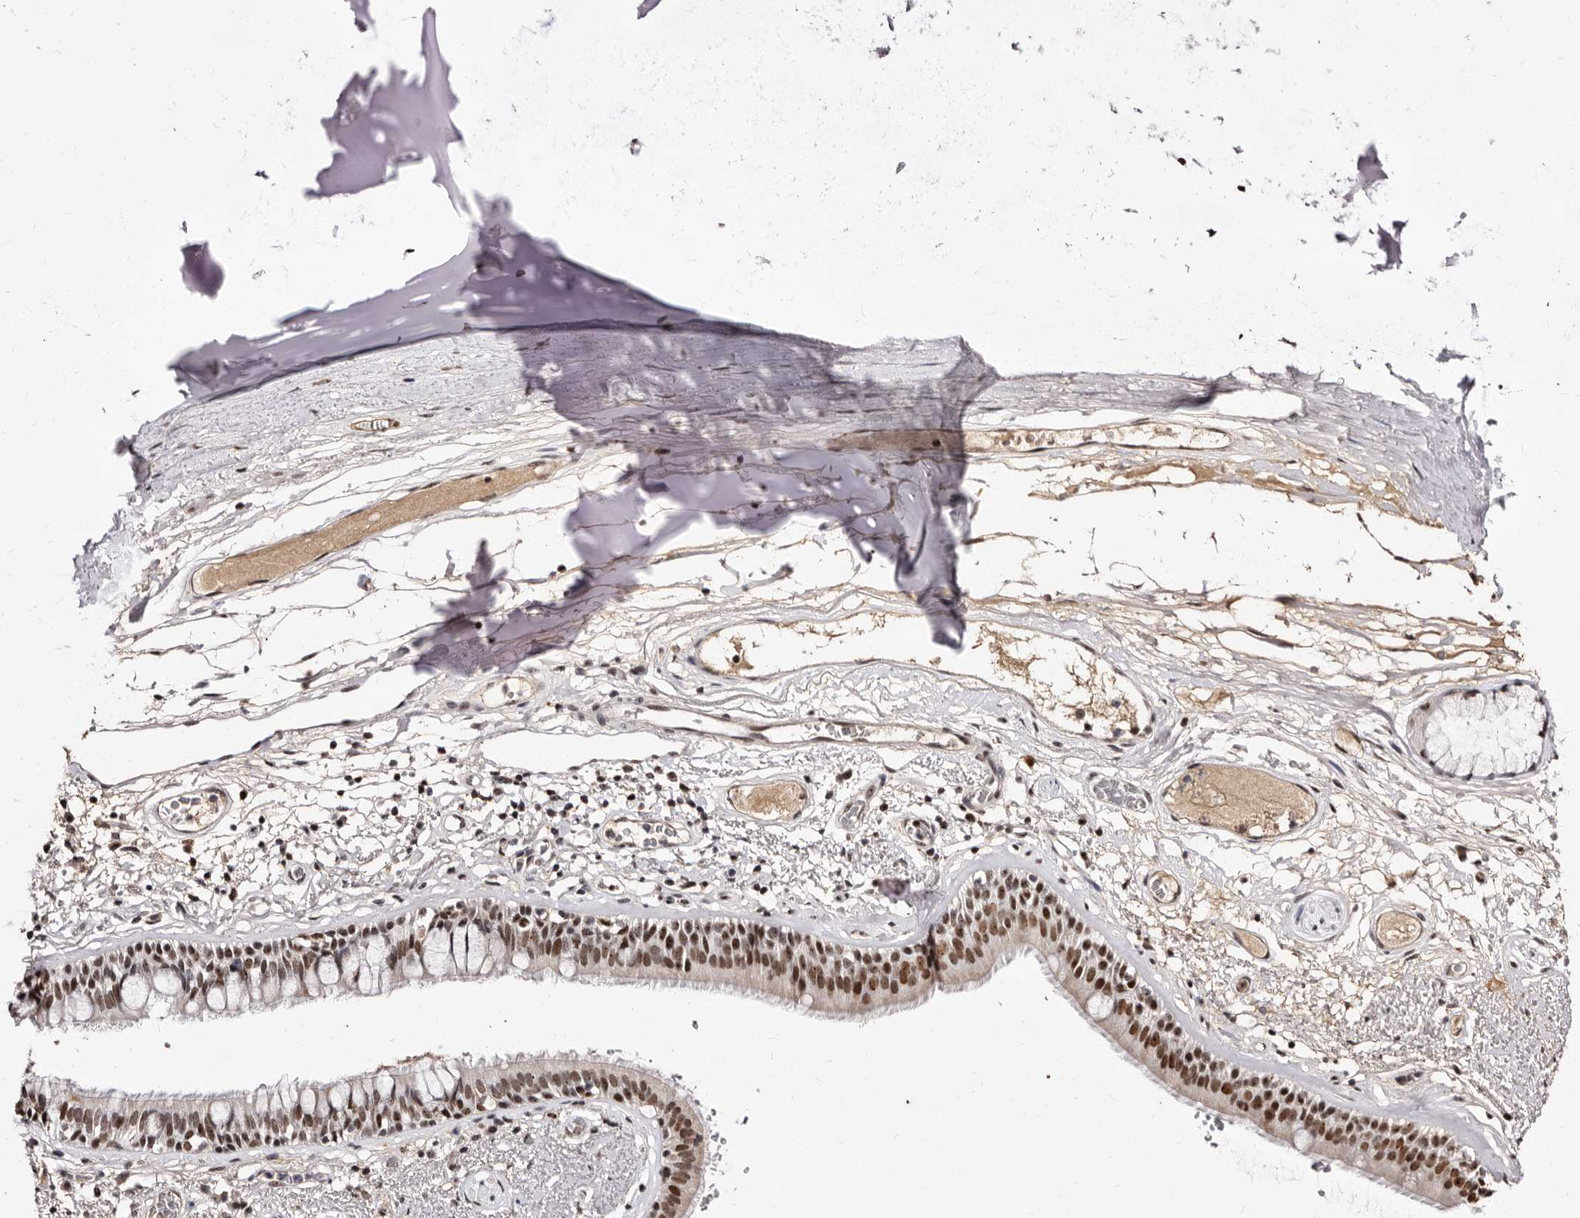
{"staining": {"intensity": "strong", "quantity": ">75%", "location": "cytoplasmic/membranous,nuclear"}, "tissue": "adipose tissue", "cell_type": "Adipocytes", "image_type": "normal", "snomed": [{"axis": "morphology", "description": "Normal tissue, NOS"}, {"axis": "topography", "description": "Cartilage tissue"}], "caption": "Immunohistochemical staining of unremarkable adipose tissue reveals high levels of strong cytoplasmic/membranous,nuclear expression in approximately >75% of adipocytes.", "gene": "ANAPC11", "patient": {"sex": "female", "age": 63}}